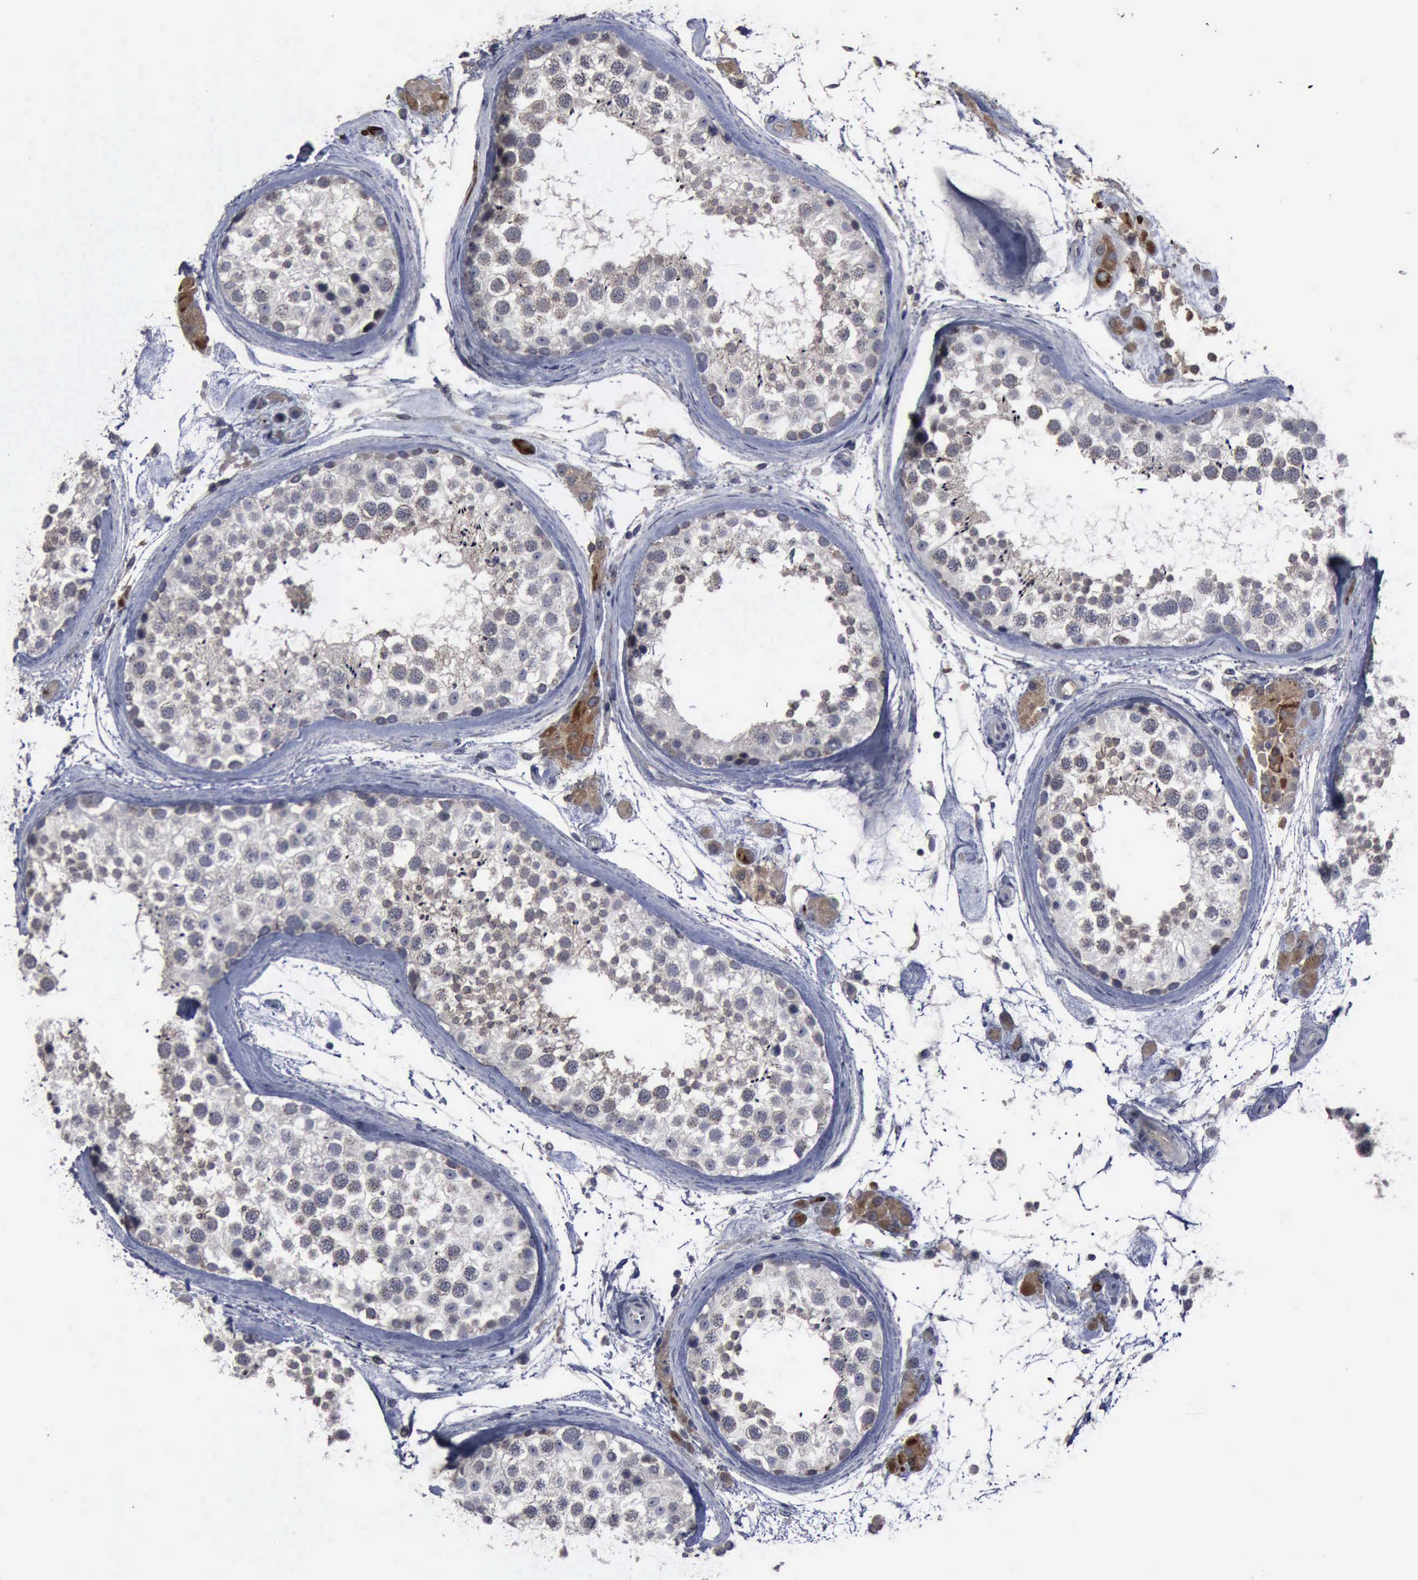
{"staining": {"intensity": "negative", "quantity": "none", "location": "none"}, "tissue": "testis", "cell_type": "Cells in seminiferous ducts", "image_type": "normal", "snomed": [{"axis": "morphology", "description": "Normal tissue, NOS"}, {"axis": "topography", "description": "Testis"}], "caption": "The histopathology image reveals no staining of cells in seminiferous ducts in normal testis. Brightfield microscopy of IHC stained with DAB (brown) and hematoxylin (blue), captured at high magnification.", "gene": "MYO18B", "patient": {"sex": "male", "age": 46}}